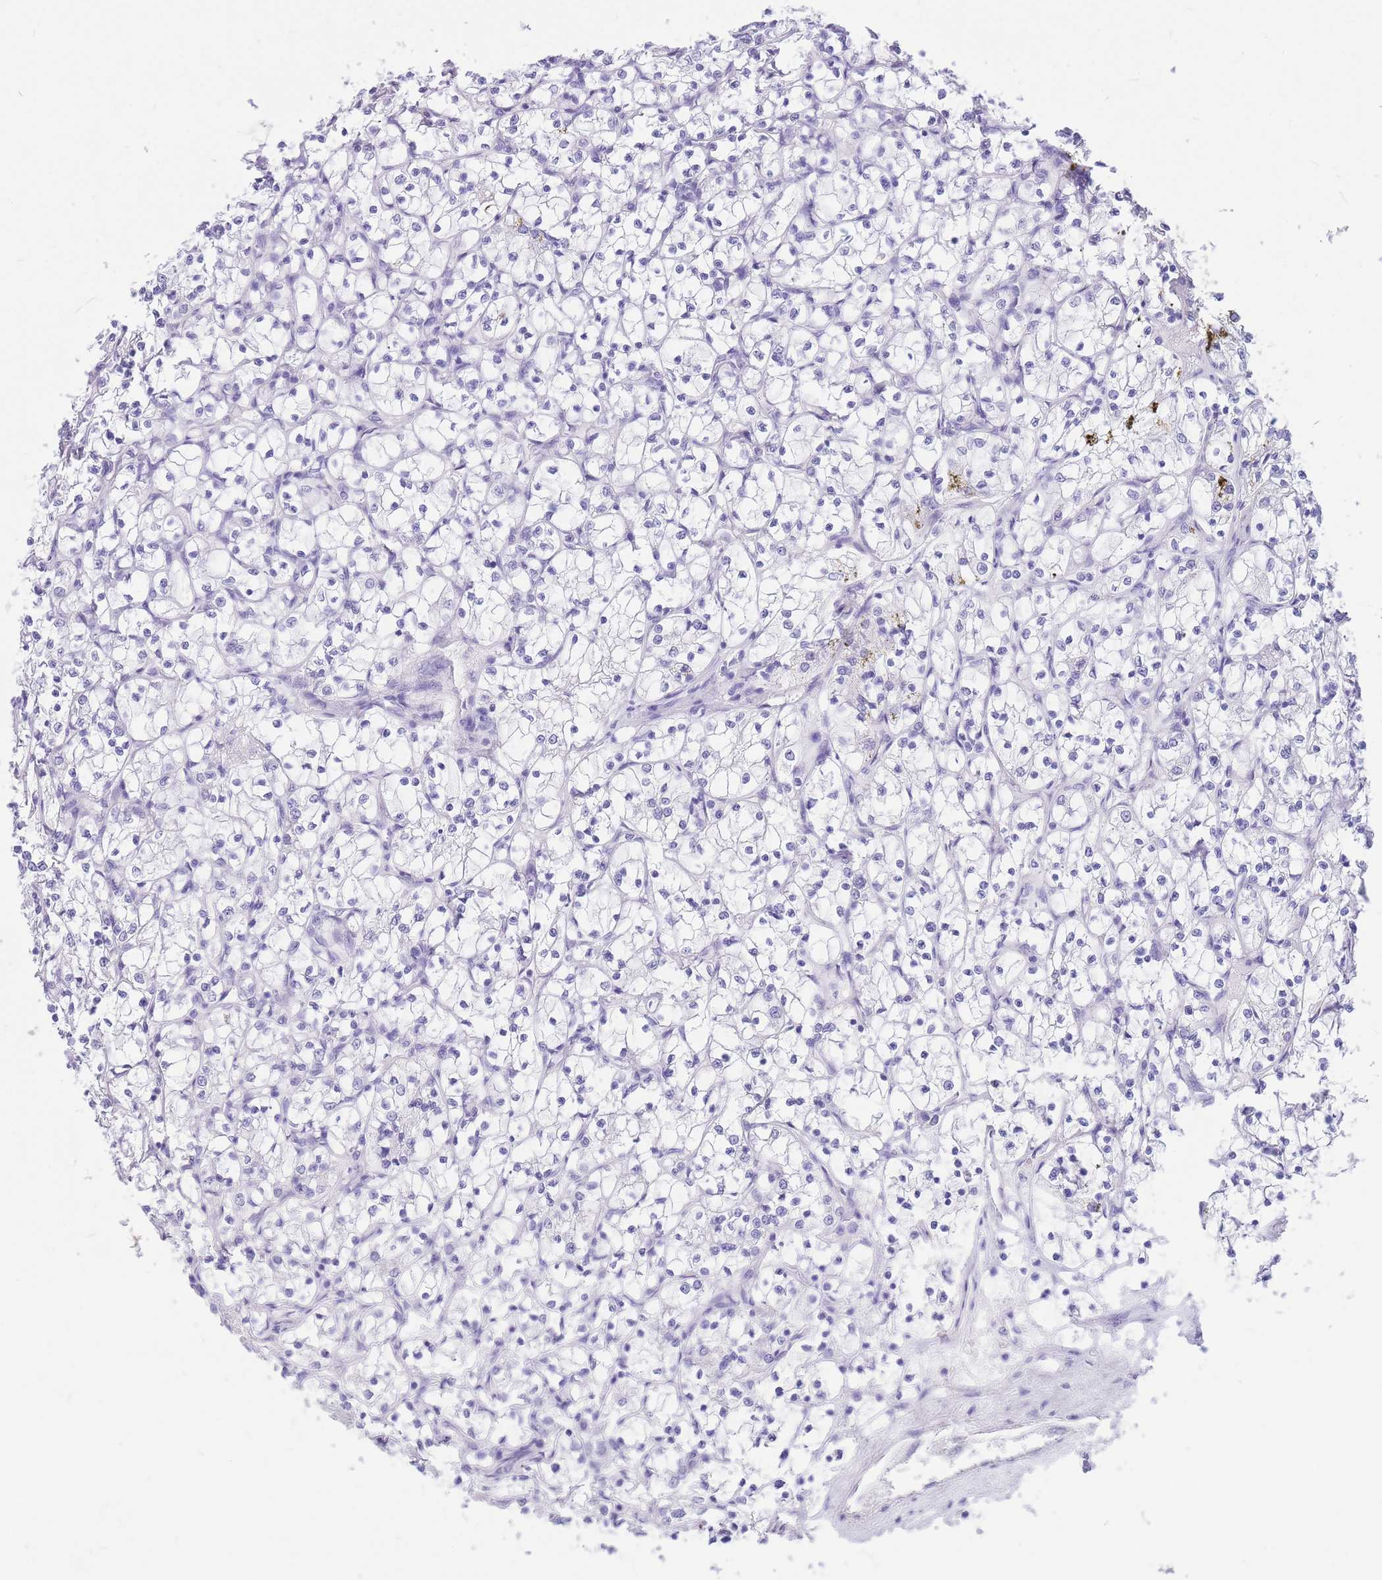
{"staining": {"intensity": "negative", "quantity": "none", "location": "none"}, "tissue": "renal cancer", "cell_type": "Tumor cells", "image_type": "cancer", "snomed": [{"axis": "morphology", "description": "Adenocarcinoma, NOS"}, {"axis": "topography", "description": "Kidney"}], "caption": "IHC photomicrograph of renal cancer stained for a protein (brown), which shows no positivity in tumor cells.", "gene": "ZNF311", "patient": {"sex": "female", "age": 69}}